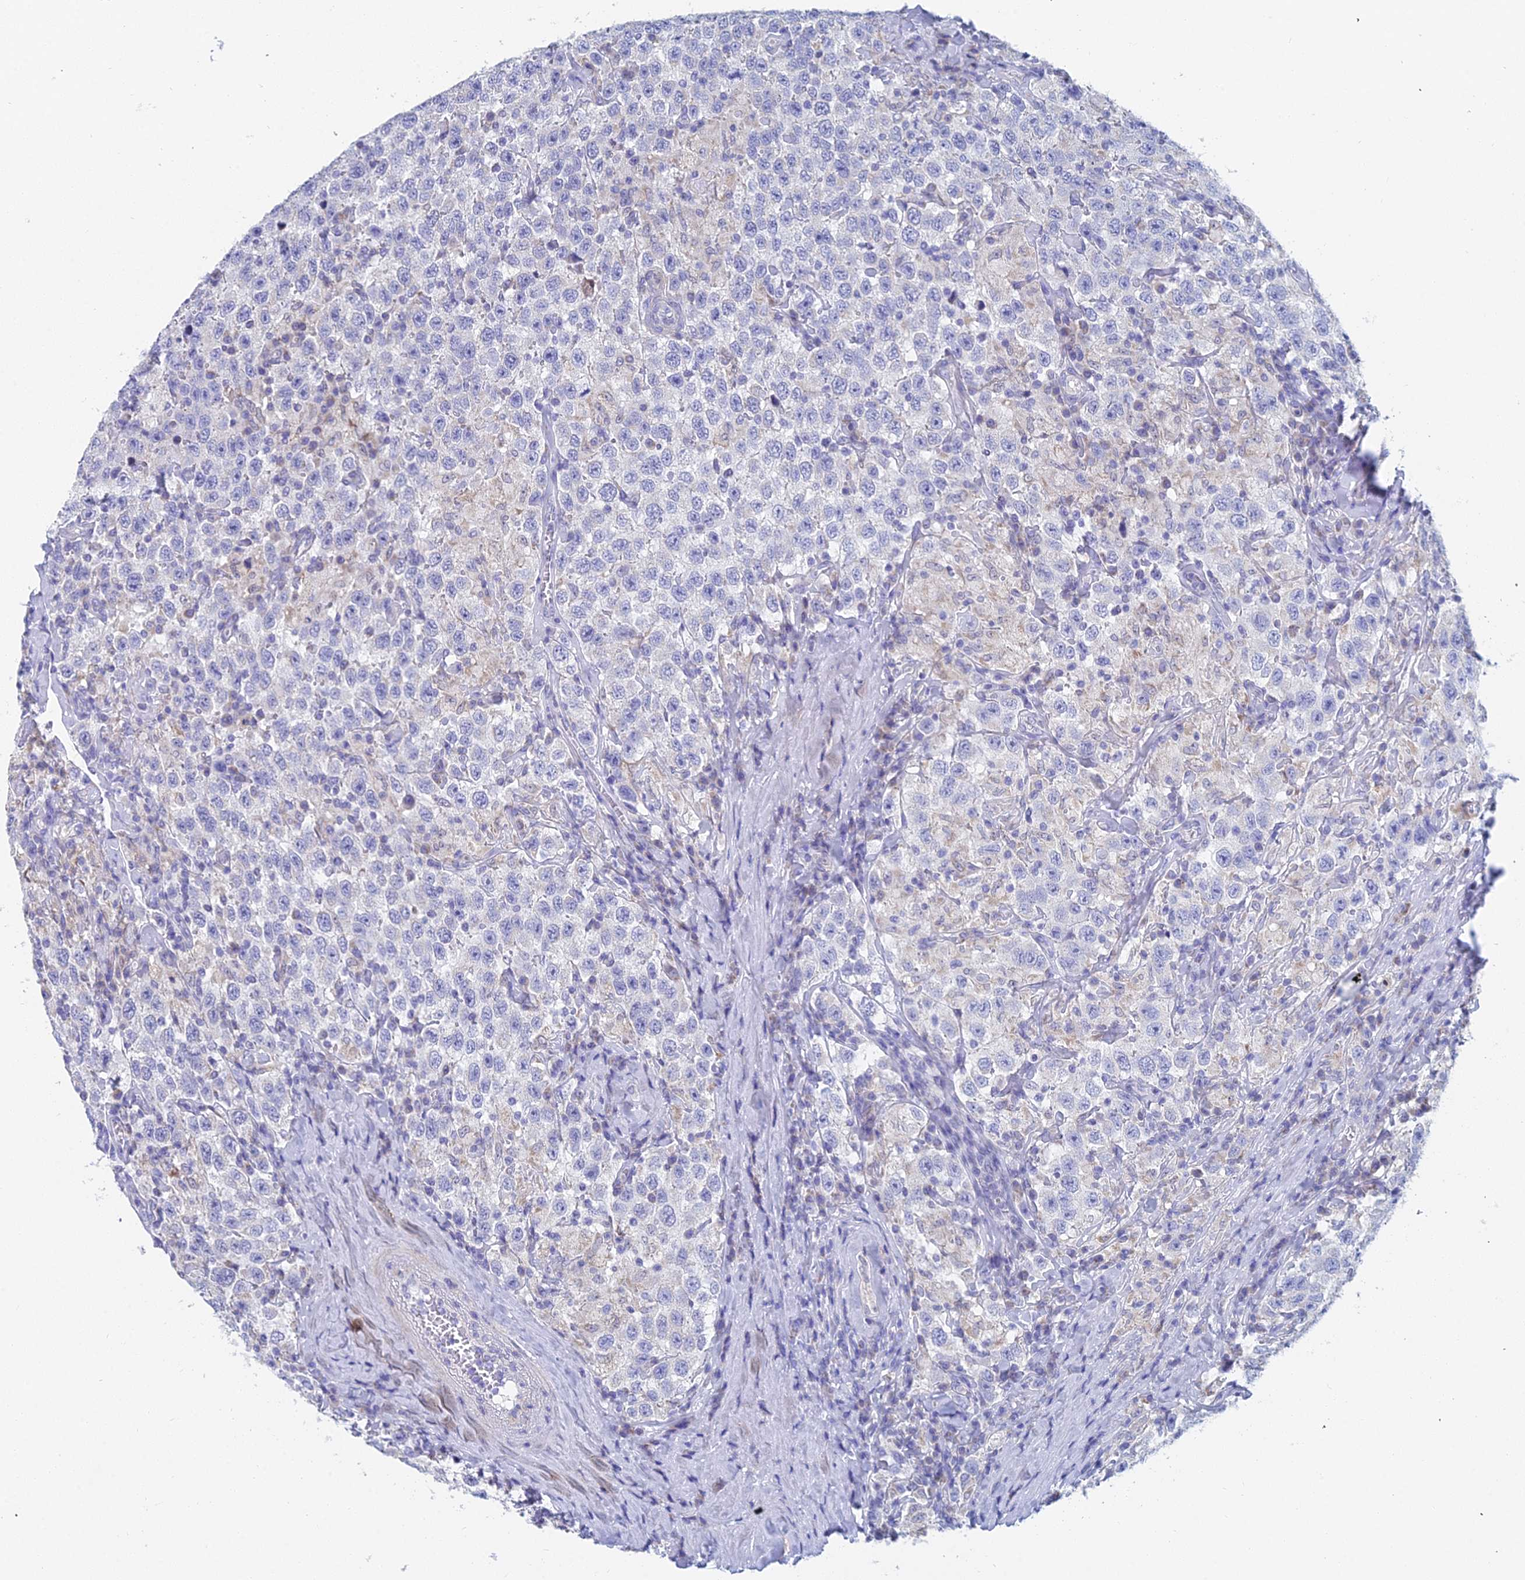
{"staining": {"intensity": "negative", "quantity": "none", "location": "none"}, "tissue": "testis cancer", "cell_type": "Tumor cells", "image_type": "cancer", "snomed": [{"axis": "morphology", "description": "Seminoma, NOS"}, {"axis": "topography", "description": "Testis"}], "caption": "Tumor cells show no significant expression in testis cancer (seminoma).", "gene": "ACSM1", "patient": {"sex": "male", "age": 41}}